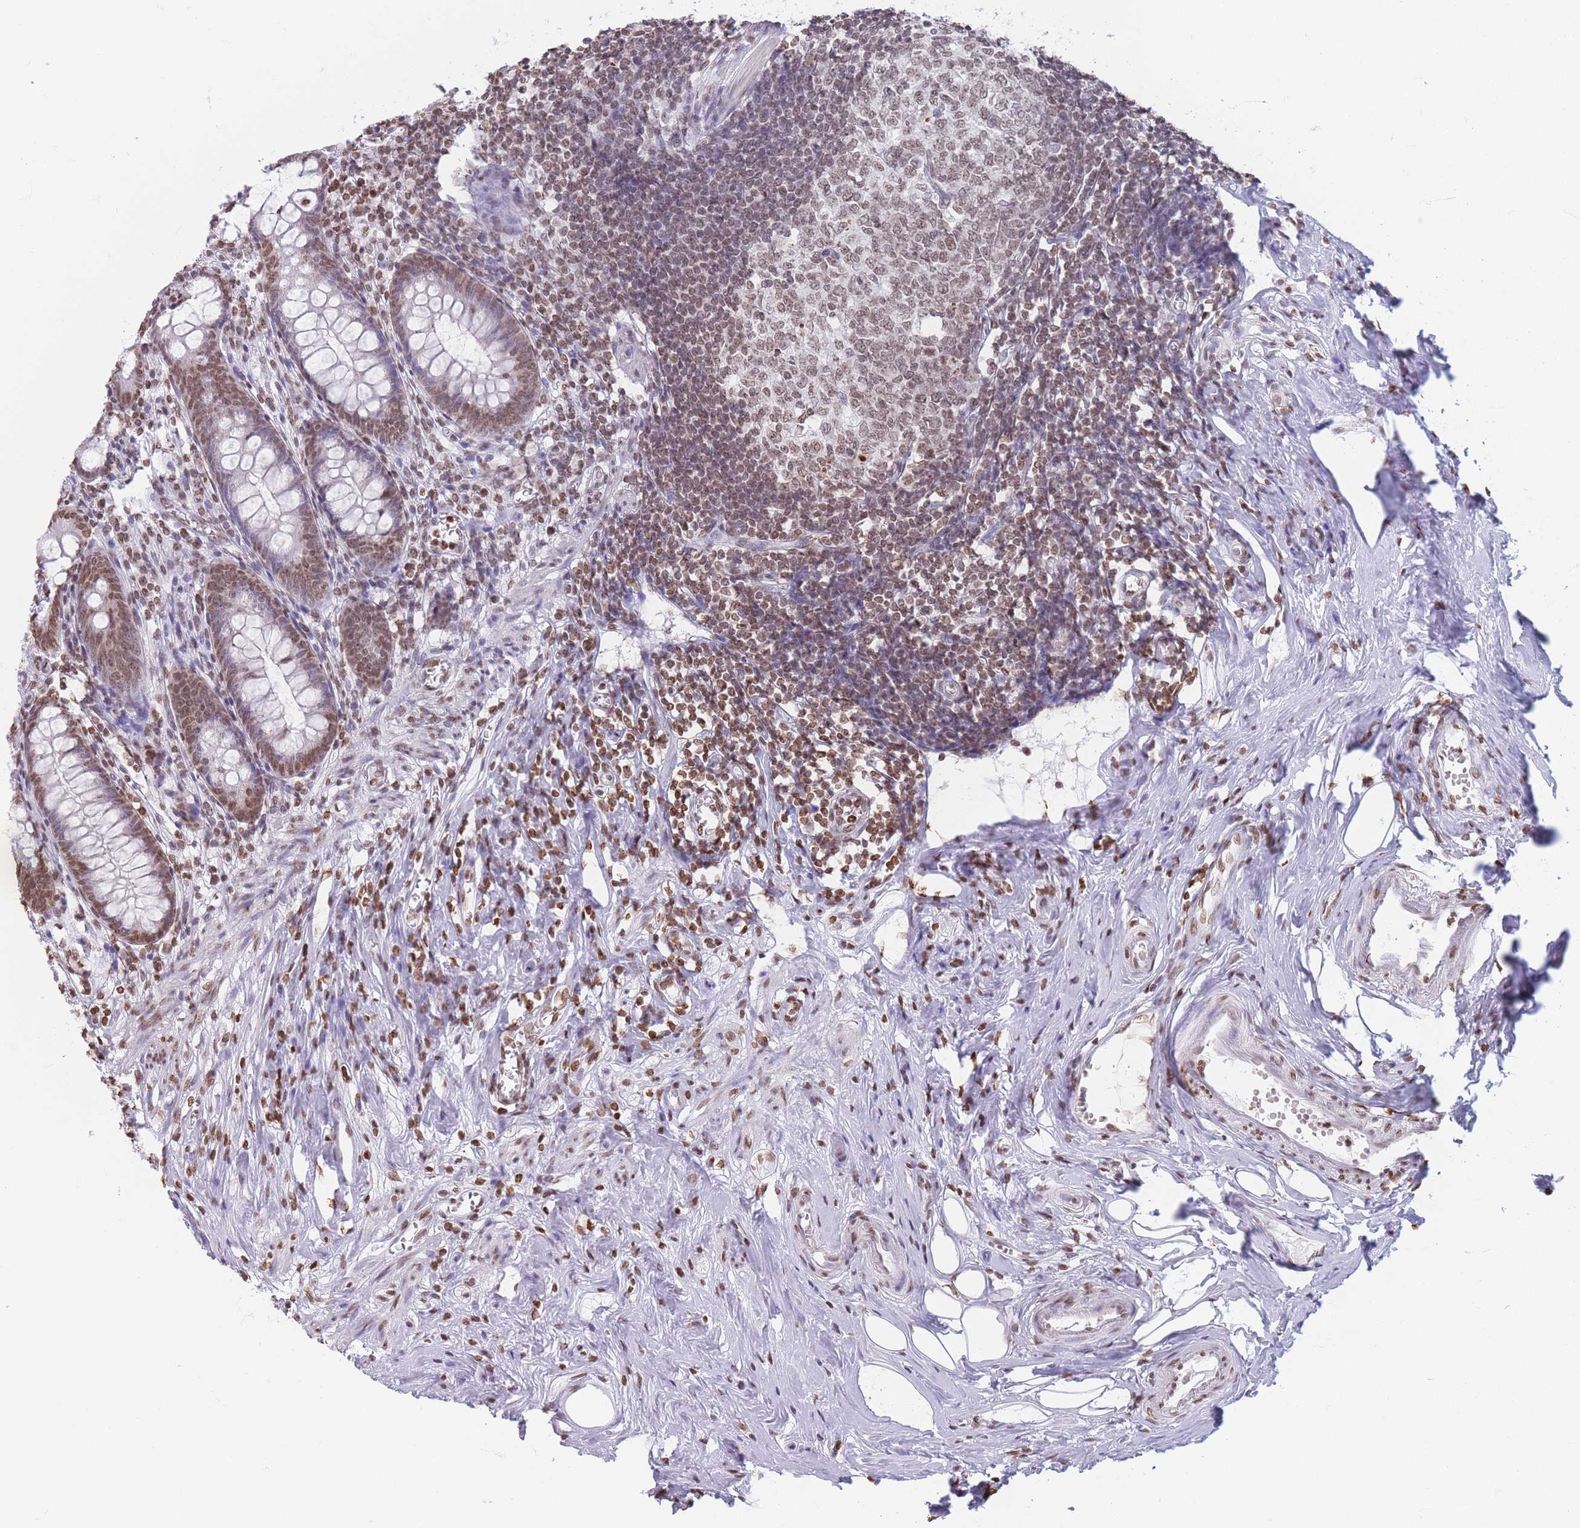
{"staining": {"intensity": "moderate", "quantity": ">75%", "location": "nuclear"}, "tissue": "appendix", "cell_type": "Glandular cells", "image_type": "normal", "snomed": [{"axis": "morphology", "description": "Normal tissue, NOS"}, {"axis": "topography", "description": "Appendix"}], "caption": "The immunohistochemical stain highlights moderate nuclear positivity in glandular cells of unremarkable appendix.", "gene": "RYK", "patient": {"sex": "female", "age": 51}}